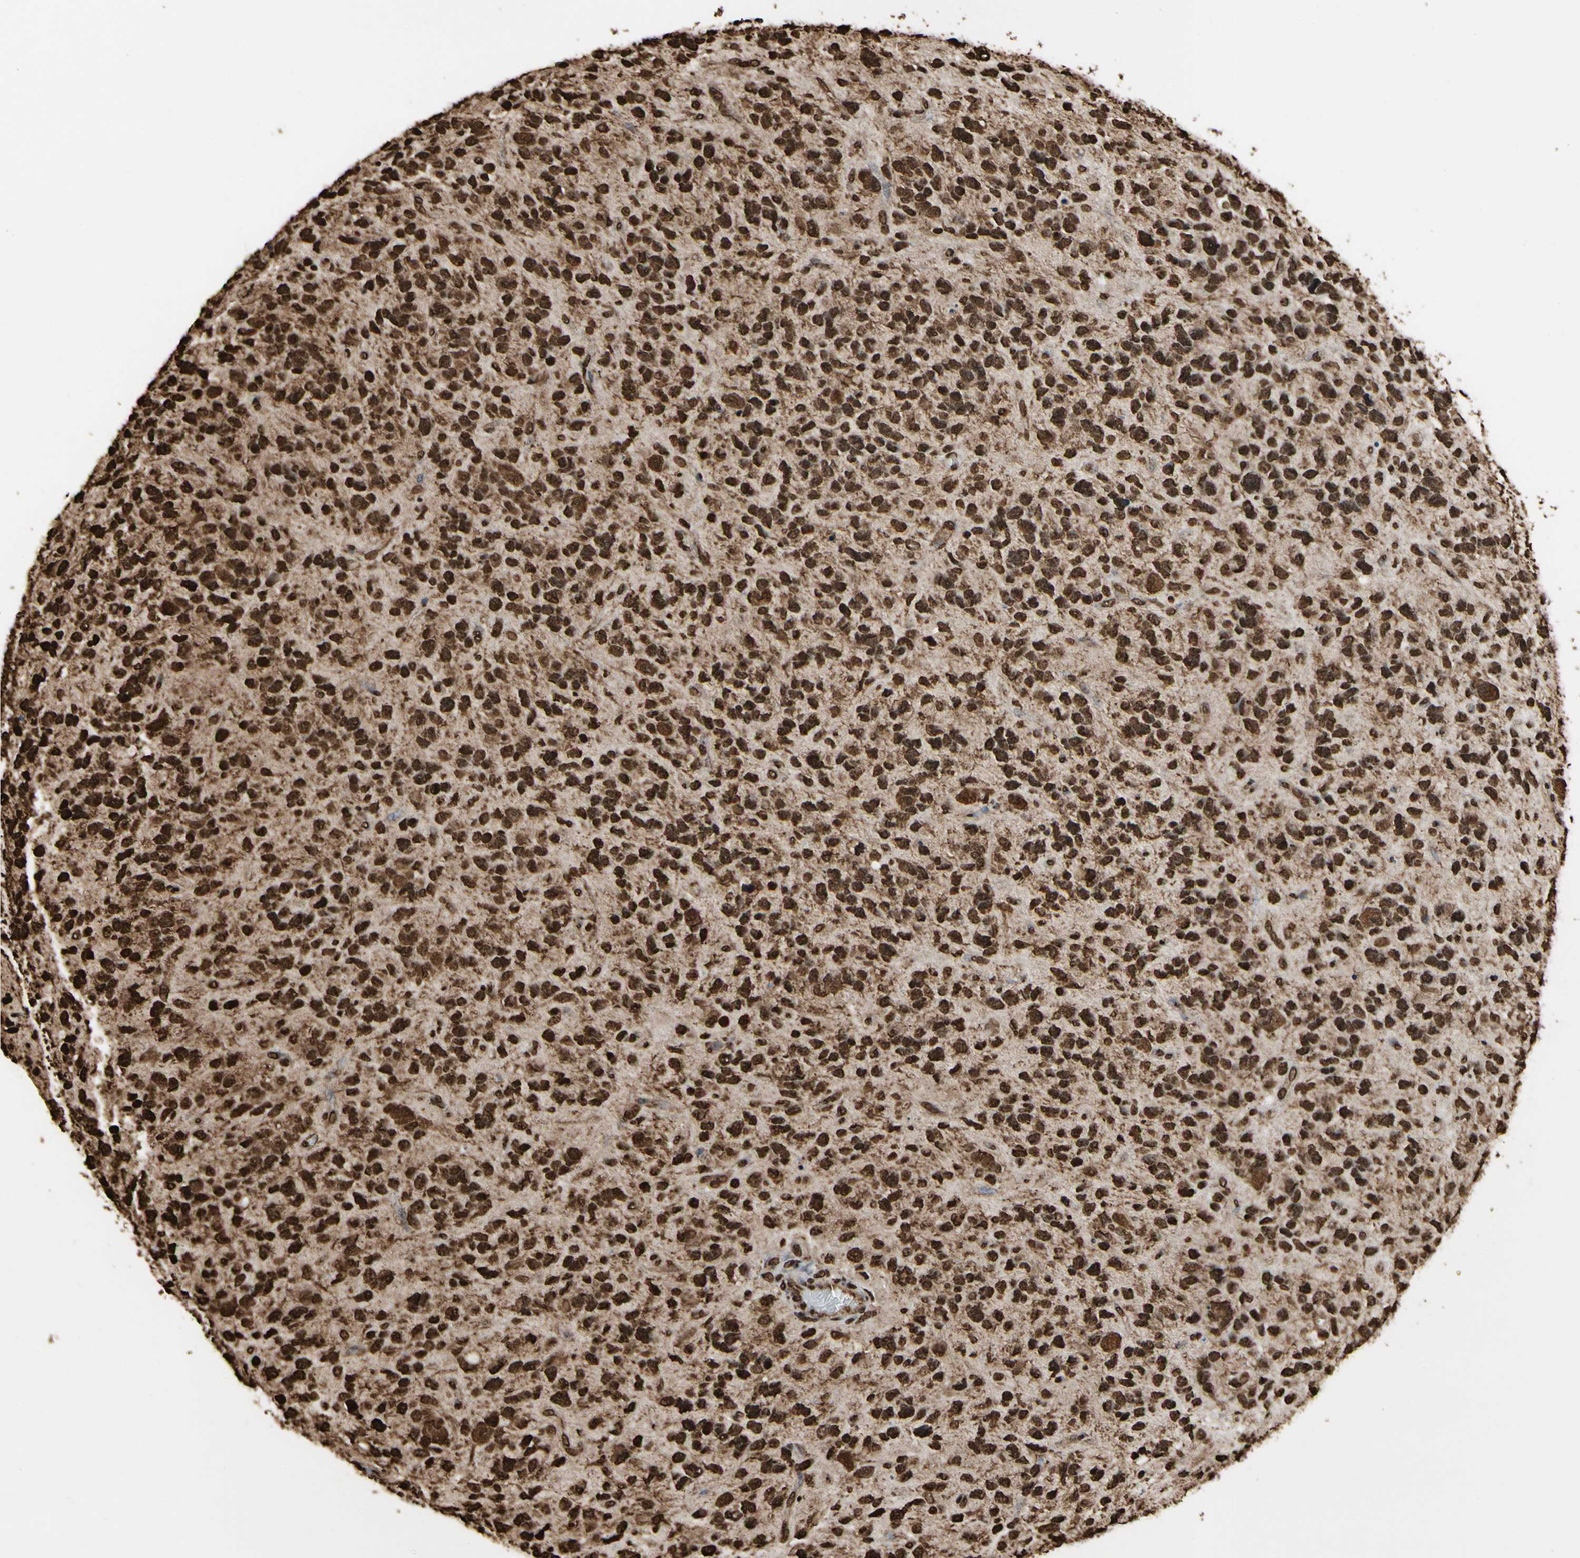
{"staining": {"intensity": "strong", "quantity": ">75%", "location": "cytoplasmic/membranous,nuclear"}, "tissue": "glioma", "cell_type": "Tumor cells", "image_type": "cancer", "snomed": [{"axis": "morphology", "description": "Glioma, malignant, High grade"}, {"axis": "topography", "description": "Brain"}], "caption": "IHC (DAB) staining of malignant glioma (high-grade) shows strong cytoplasmic/membranous and nuclear protein positivity in about >75% of tumor cells.", "gene": "HNRNPK", "patient": {"sex": "female", "age": 58}}